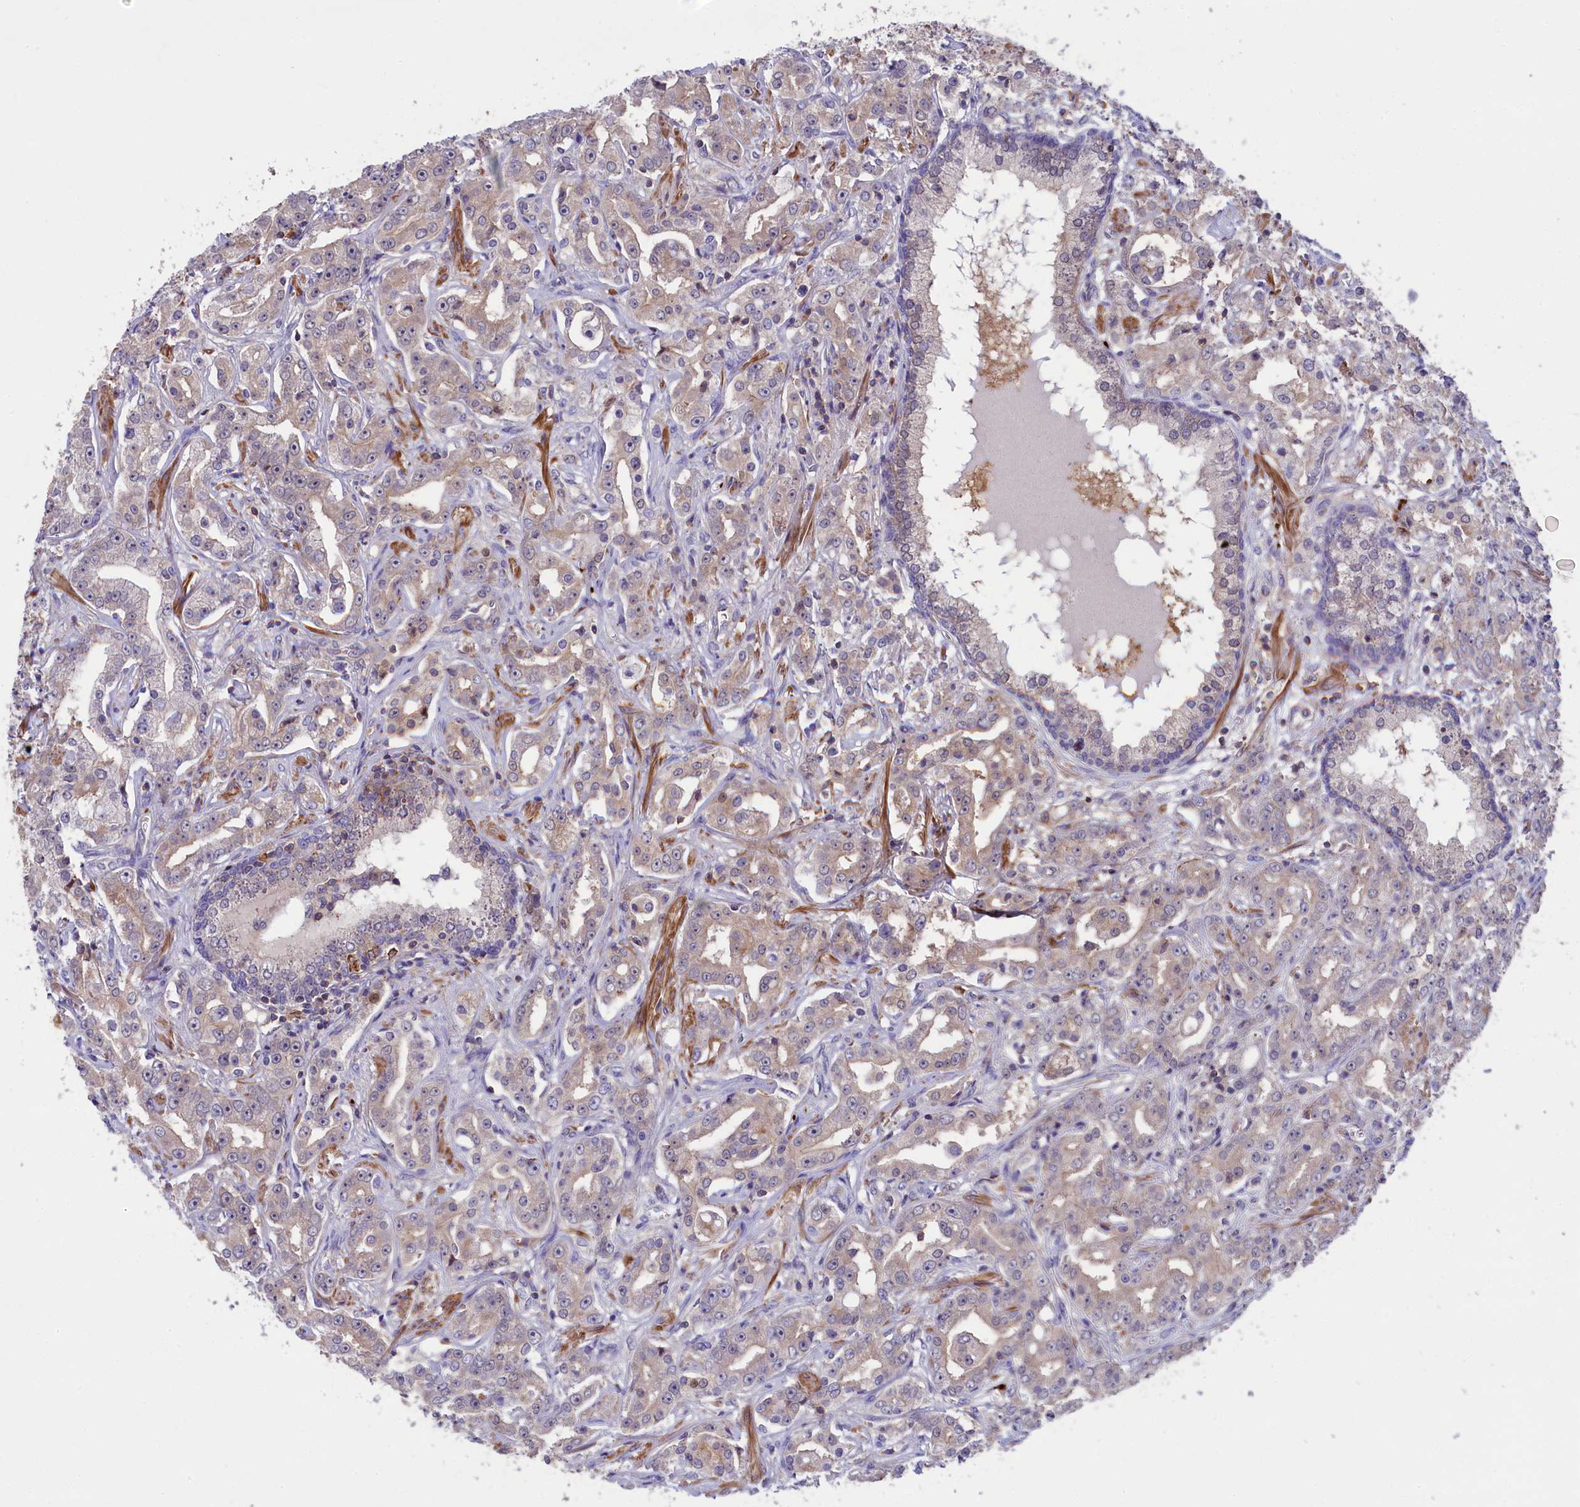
{"staining": {"intensity": "weak", "quantity": ">75%", "location": "cytoplasmic/membranous"}, "tissue": "prostate cancer", "cell_type": "Tumor cells", "image_type": "cancer", "snomed": [{"axis": "morphology", "description": "Adenocarcinoma, High grade"}, {"axis": "topography", "description": "Prostate"}], "caption": "Immunohistochemical staining of prostate adenocarcinoma (high-grade) exhibits low levels of weak cytoplasmic/membranous protein staining in approximately >75% of tumor cells.", "gene": "HEATR3", "patient": {"sex": "male", "age": 63}}